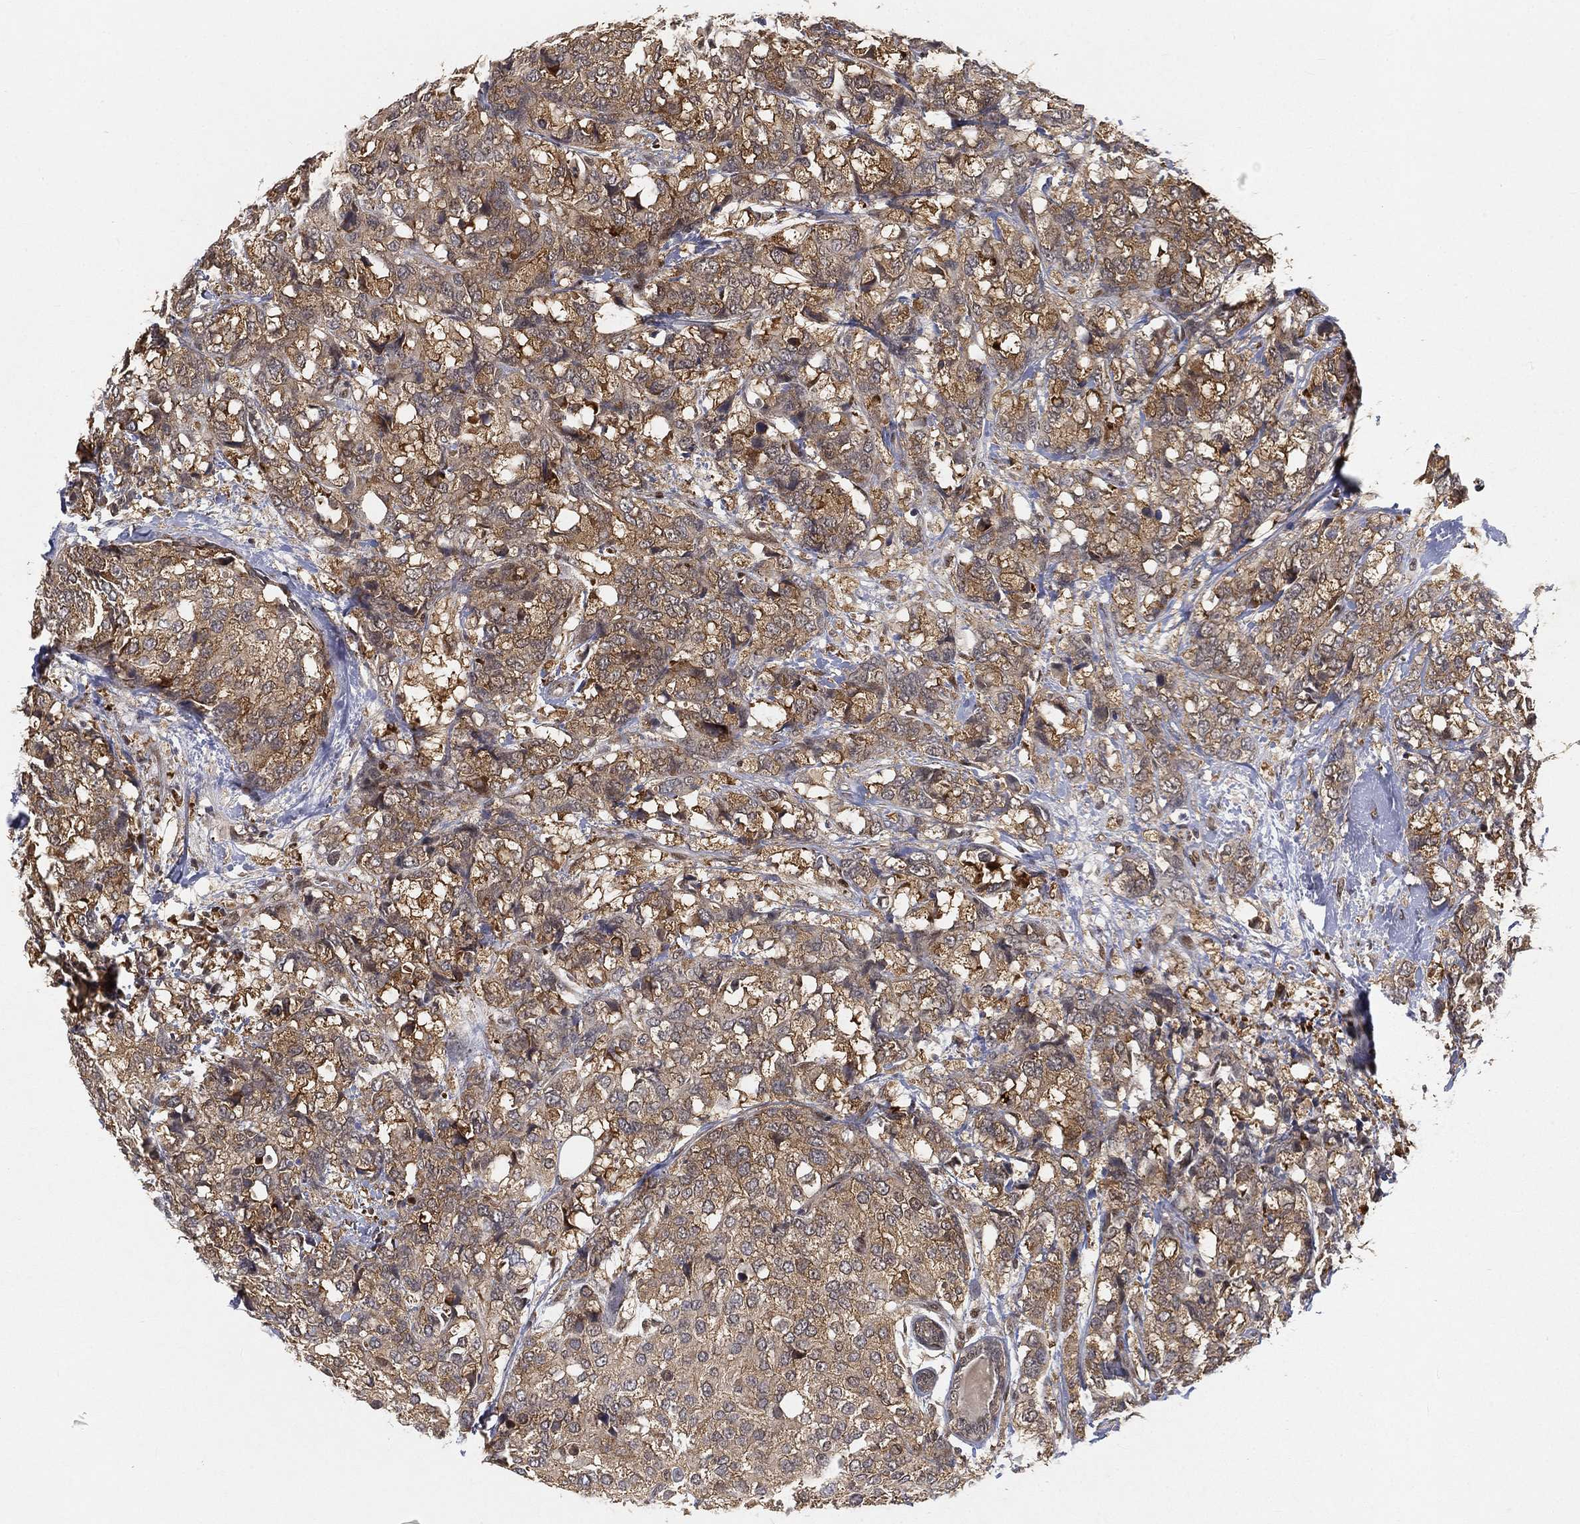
{"staining": {"intensity": "moderate", "quantity": ">75%", "location": "cytoplasmic/membranous"}, "tissue": "breast cancer", "cell_type": "Tumor cells", "image_type": "cancer", "snomed": [{"axis": "morphology", "description": "Lobular carcinoma"}, {"axis": "topography", "description": "Breast"}], "caption": "Brown immunohistochemical staining in human breast cancer displays moderate cytoplasmic/membranous expression in about >75% of tumor cells.", "gene": "CRTC3", "patient": {"sex": "female", "age": 59}}